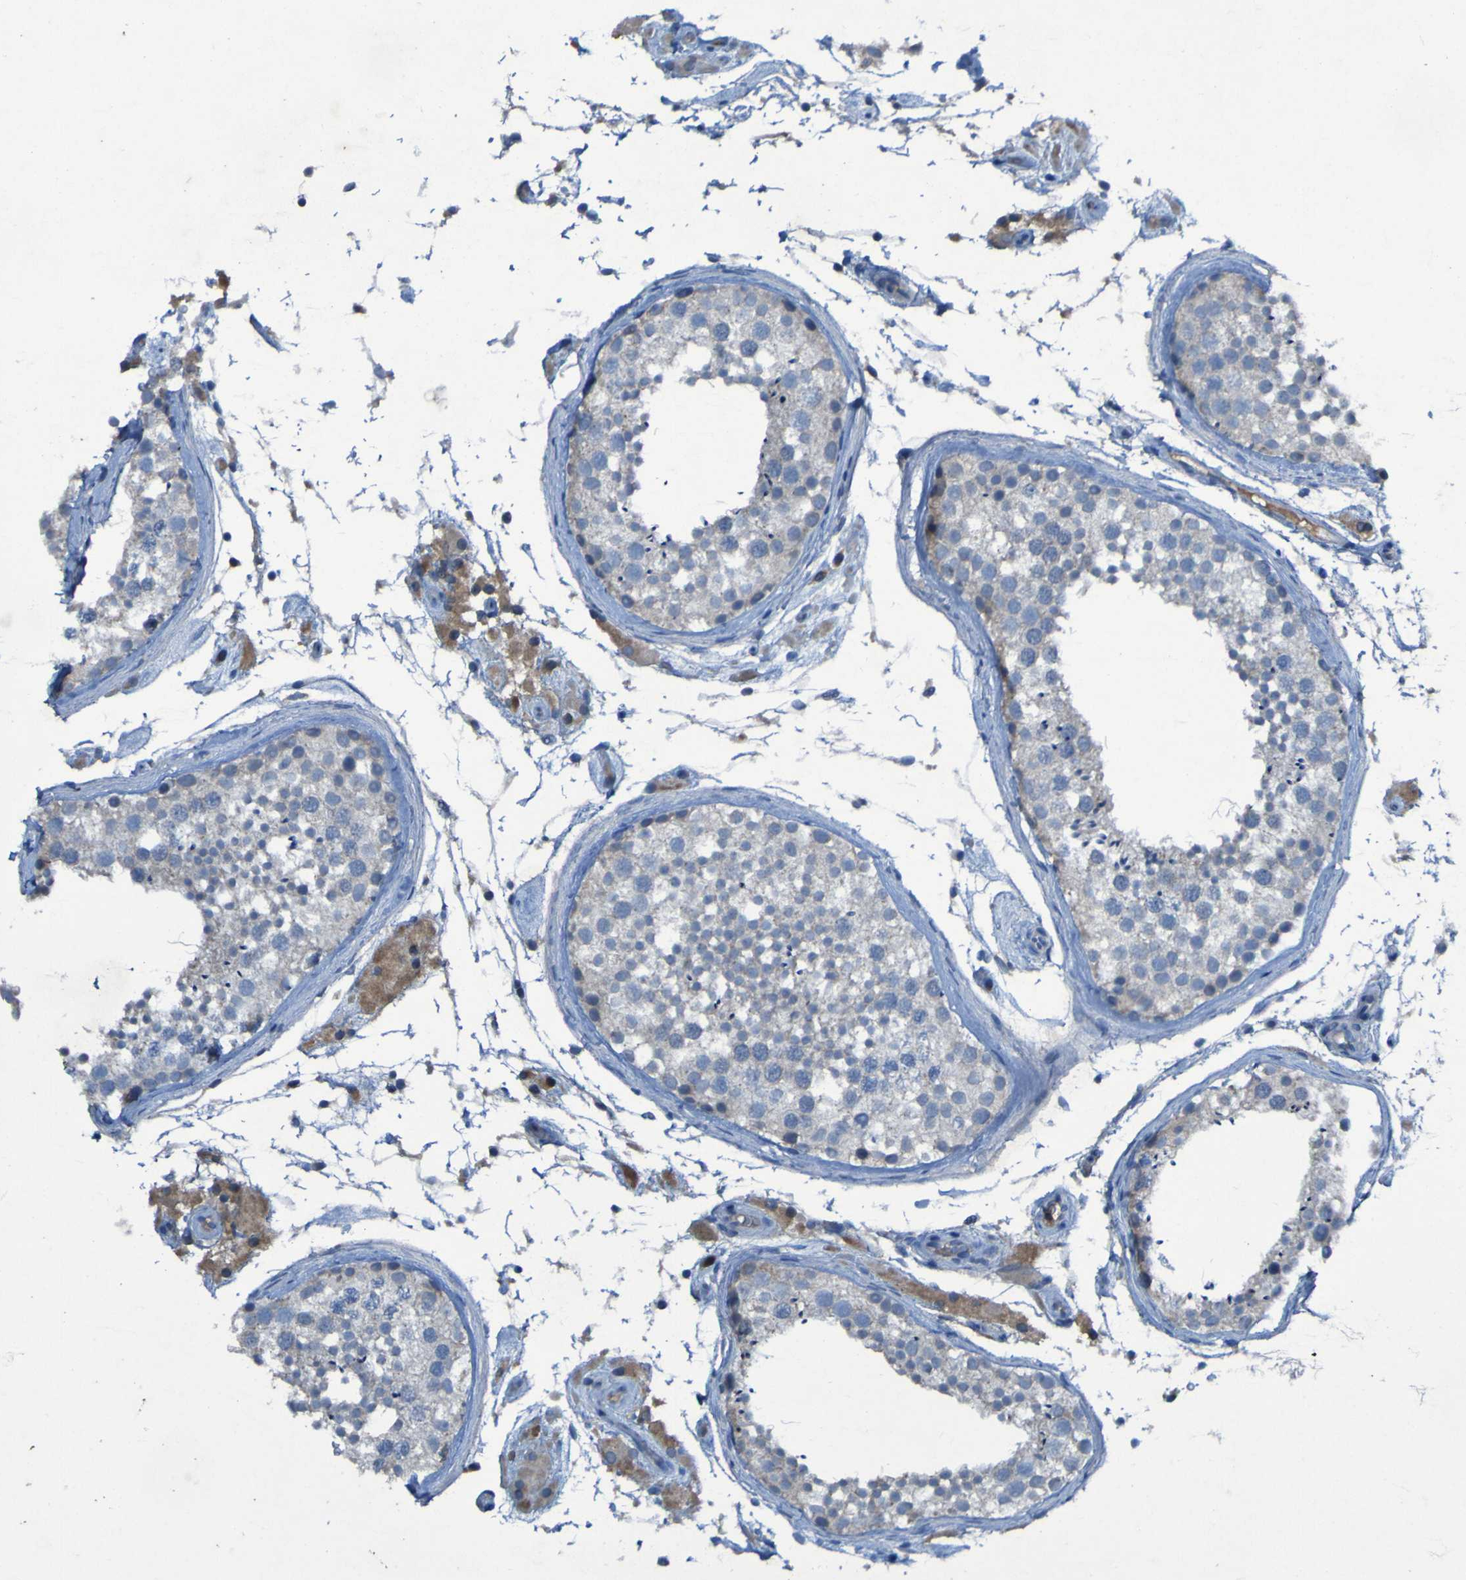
{"staining": {"intensity": "negative", "quantity": "none", "location": "none"}, "tissue": "testis", "cell_type": "Cells in seminiferous ducts", "image_type": "normal", "snomed": [{"axis": "morphology", "description": "Normal tissue, NOS"}, {"axis": "topography", "description": "Testis"}], "caption": "IHC histopathology image of benign human testis stained for a protein (brown), which reveals no positivity in cells in seminiferous ducts. The staining is performed using DAB (3,3'-diaminobenzidine) brown chromogen with nuclei counter-stained in using hematoxylin.", "gene": "SGK2", "patient": {"sex": "male", "age": 46}}